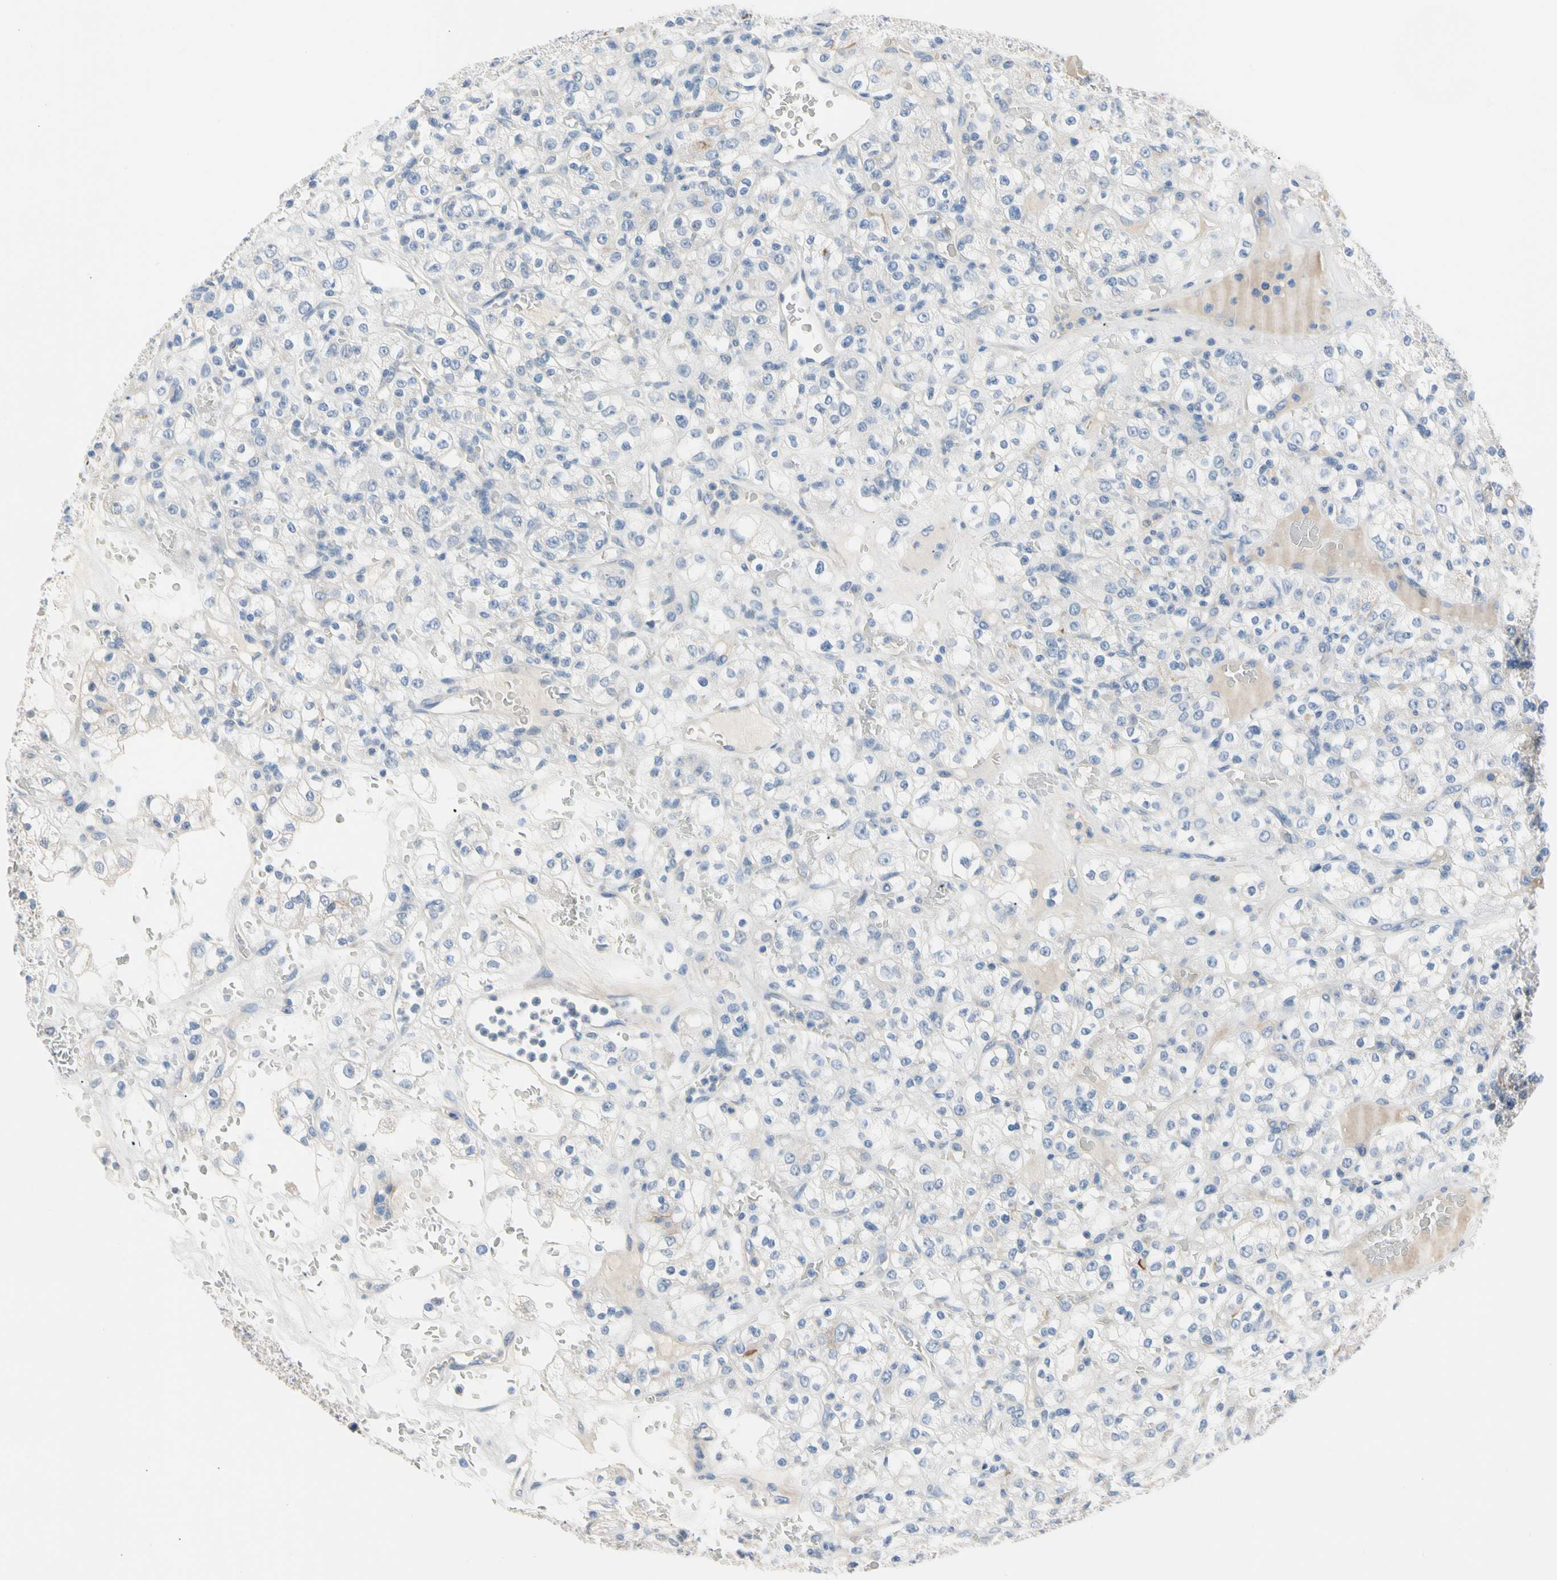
{"staining": {"intensity": "negative", "quantity": "none", "location": "none"}, "tissue": "renal cancer", "cell_type": "Tumor cells", "image_type": "cancer", "snomed": [{"axis": "morphology", "description": "Normal tissue, NOS"}, {"axis": "morphology", "description": "Adenocarcinoma, NOS"}, {"axis": "topography", "description": "Kidney"}], "caption": "DAB (3,3'-diaminobenzidine) immunohistochemical staining of human renal cancer displays no significant staining in tumor cells.", "gene": "MARK1", "patient": {"sex": "female", "age": 72}}